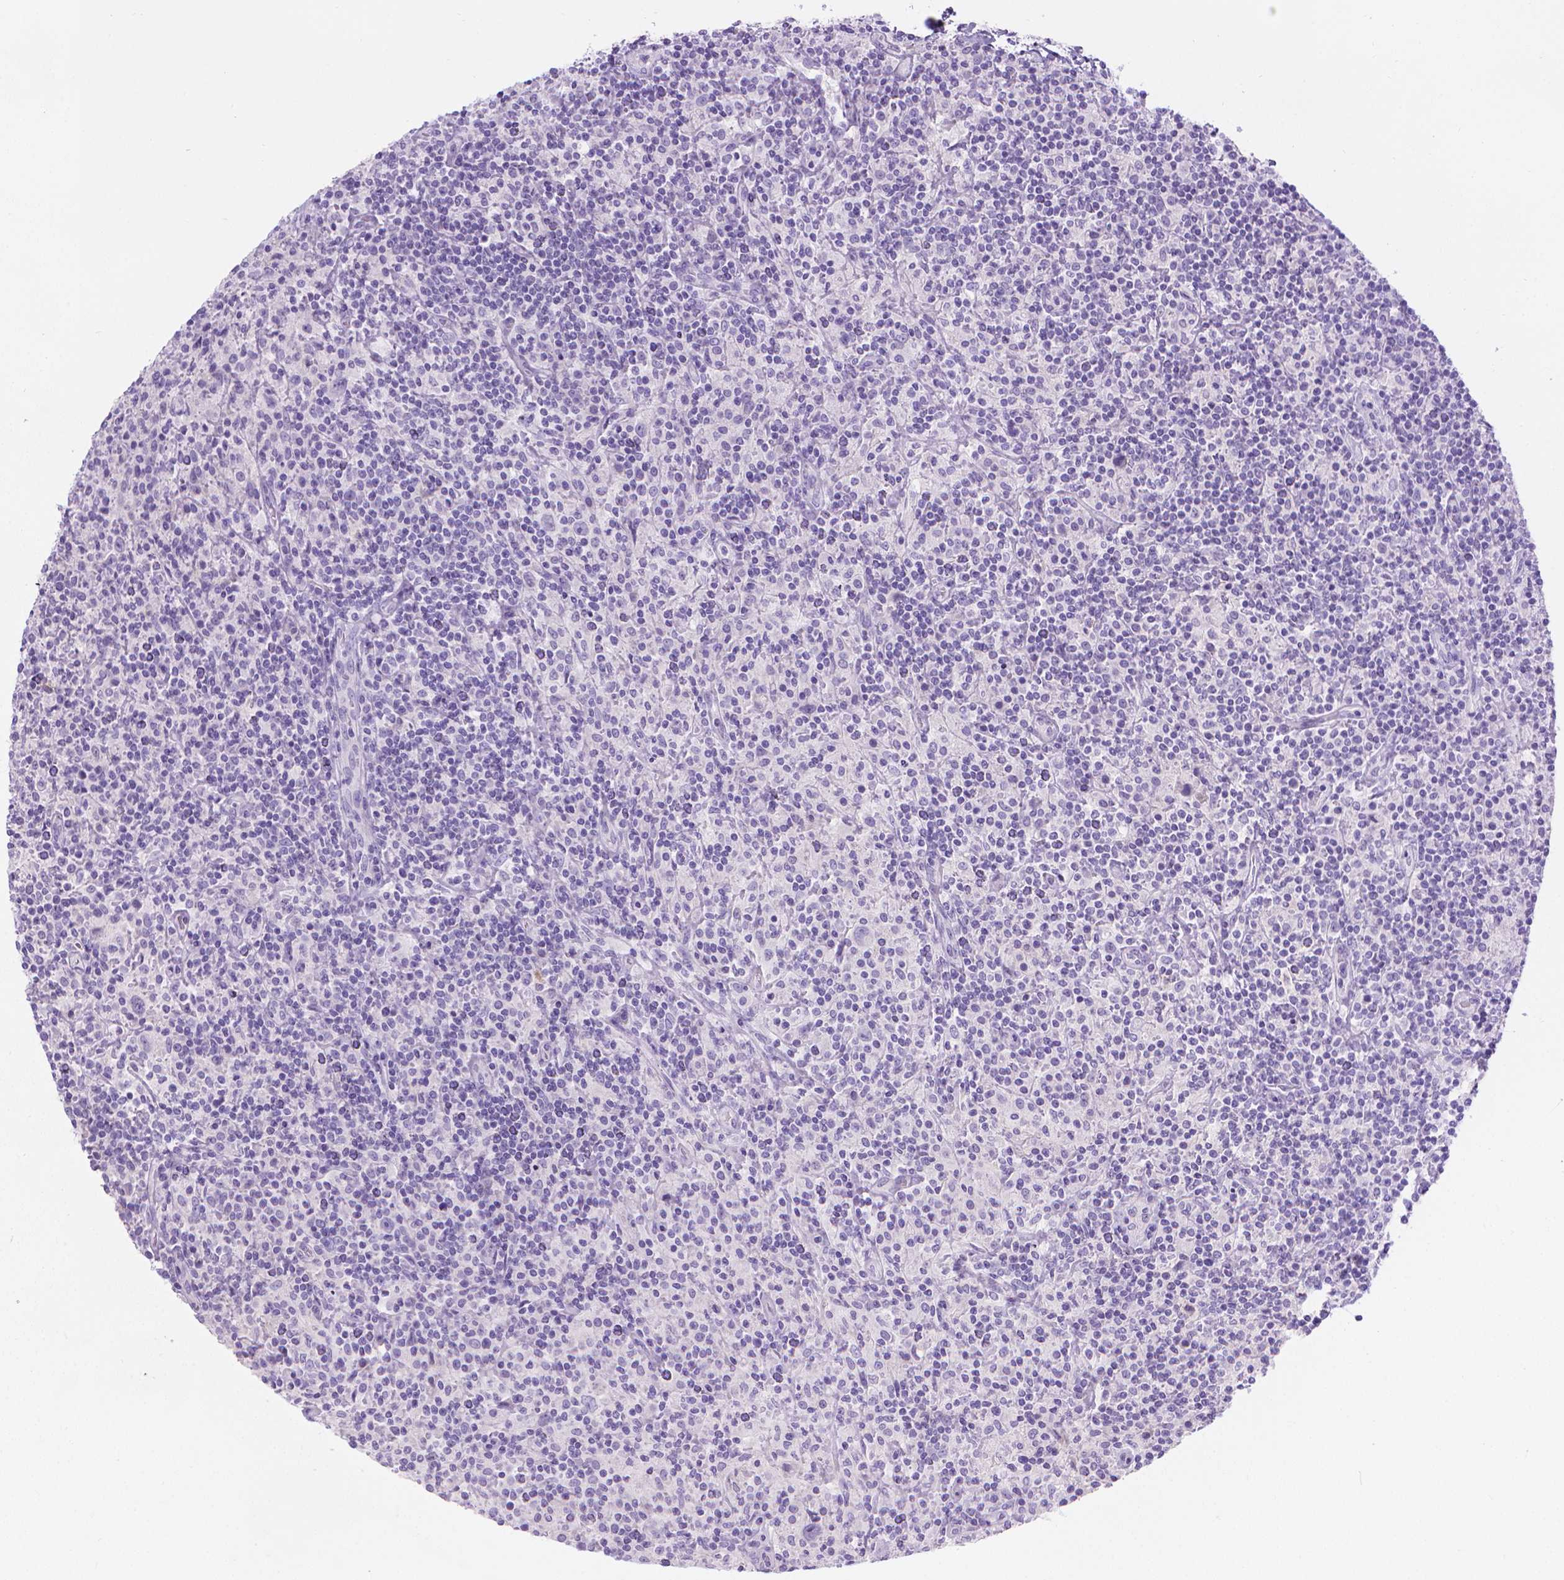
{"staining": {"intensity": "negative", "quantity": "none", "location": "none"}, "tissue": "lymphoma", "cell_type": "Tumor cells", "image_type": "cancer", "snomed": [{"axis": "morphology", "description": "Hodgkin's disease, NOS"}, {"axis": "topography", "description": "Lymph node"}], "caption": "Hodgkin's disease was stained to show a protein in brown. There is no significant expression in tumor cells. The staining is performed using DAB brown chromogen with nuclei counter-stained in using hematoxylin.", "gene": "SPAG6", "patient": {"sex": "male", "age": 70}}